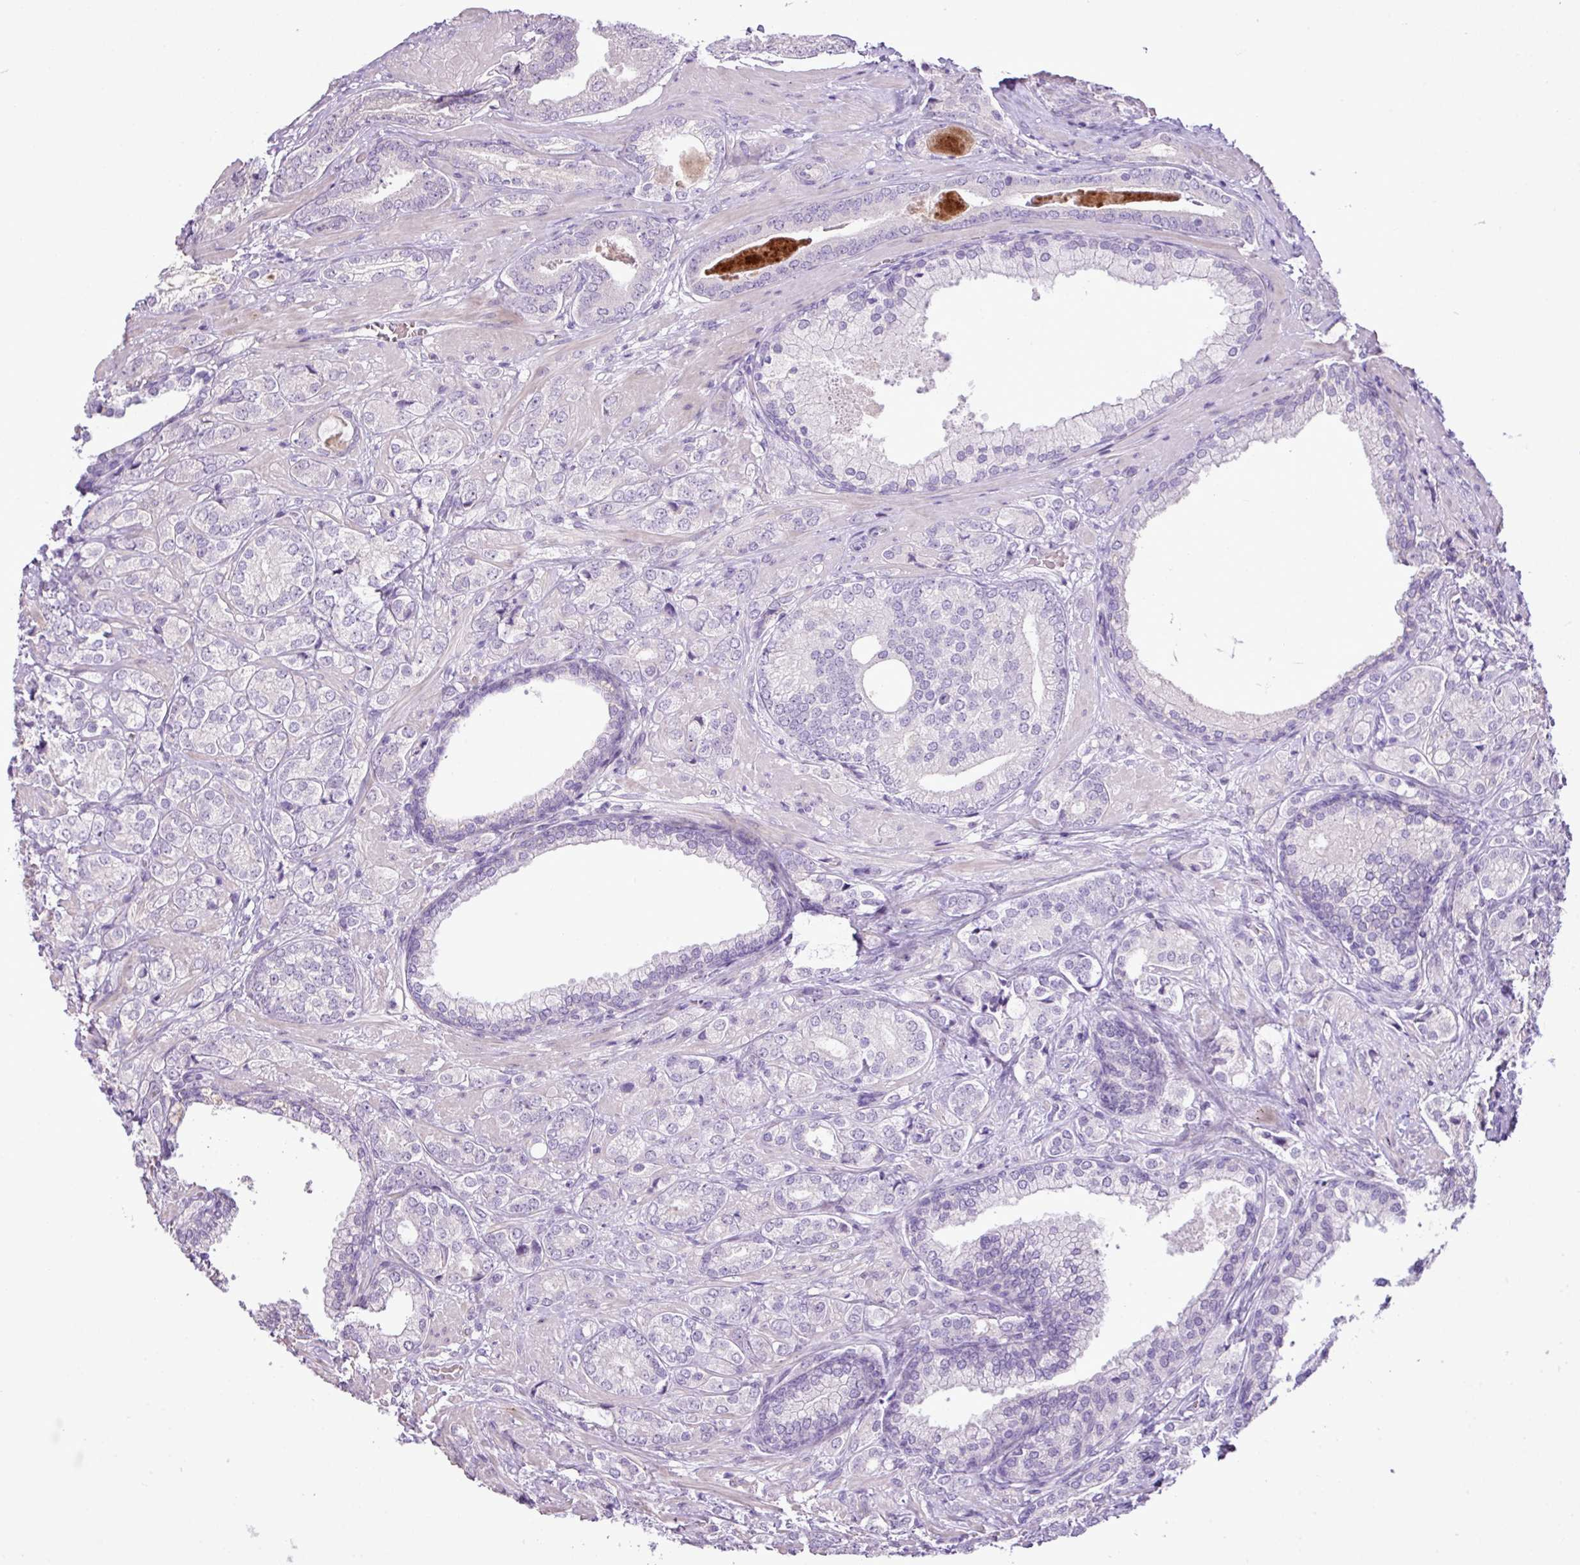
{"staining": {"intensity": "negative", "quantity": "none", "location": "none"}, "tissue": "prostate cancer", "cell_type": "Tumor cells", "image_type": "cancer", "snomed": [{"axis": "morphology", "description": "Adenocarcinoma, High grade"}, {"axis": "topography", "description": "Prostate"}], "caption": "Tumor cells are negative for protein expression in human prostate cancer.", "gene": "DNAJB13", "patient": {"sex": "male", "age": 60}}